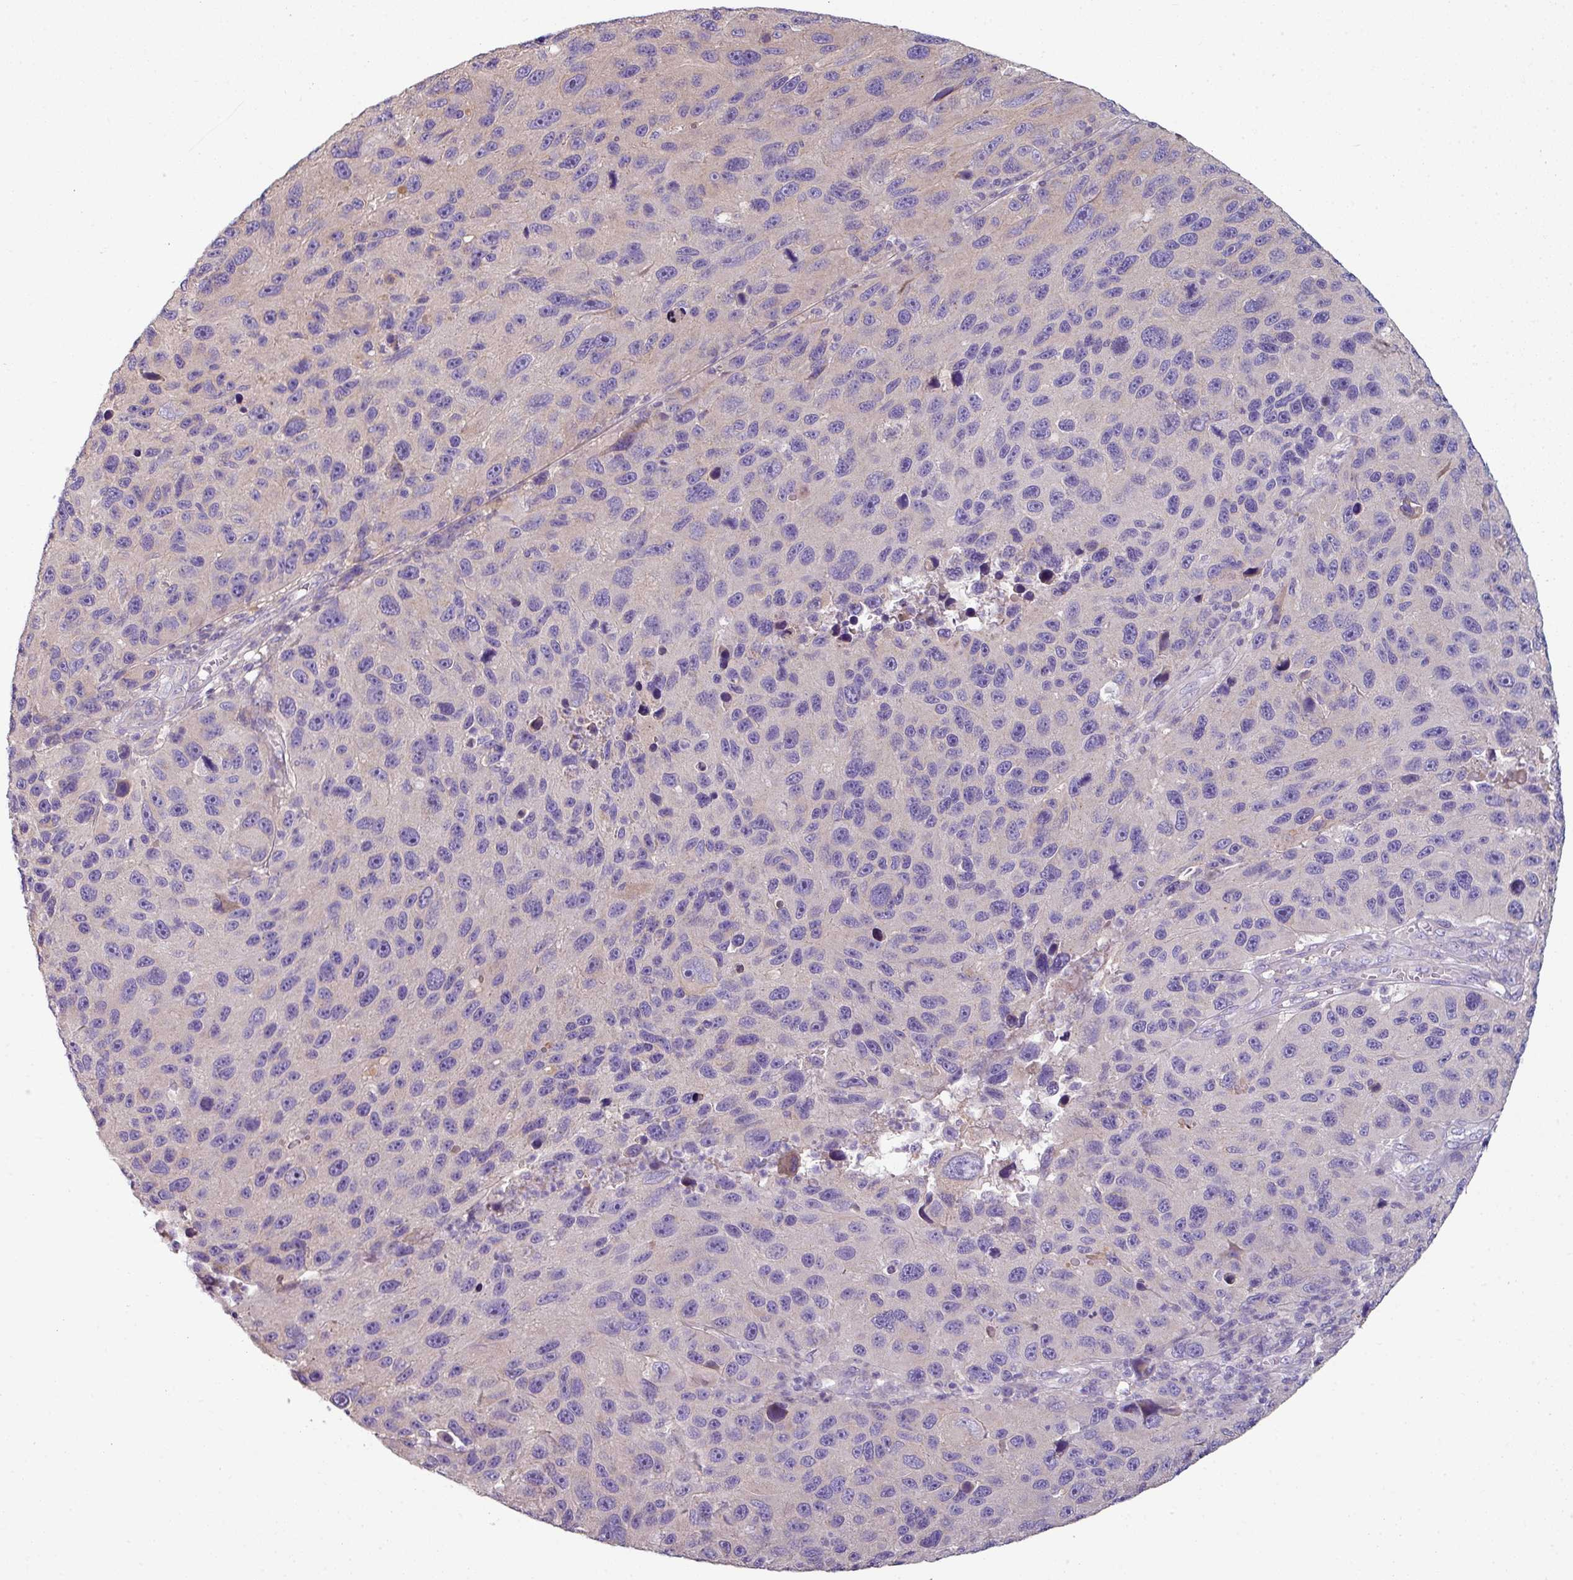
{"staining": {"intensity": "negative", "quantity": "none", "location": "none"}, "tissue": "melanoma", "cell_type": "Tumor cells", "image_type": "cancer", "snomed": [{"axis": "morphology", "description": "Malignant melanoma, NOS"}, {"axis": "topography", "description": "Skin"}], "caption": "A histopathology image of human malignant melanoma is negative for staining in tumor cells.", "gene": "LRRC9", "patient": {"sex": "male", "age": 53}}